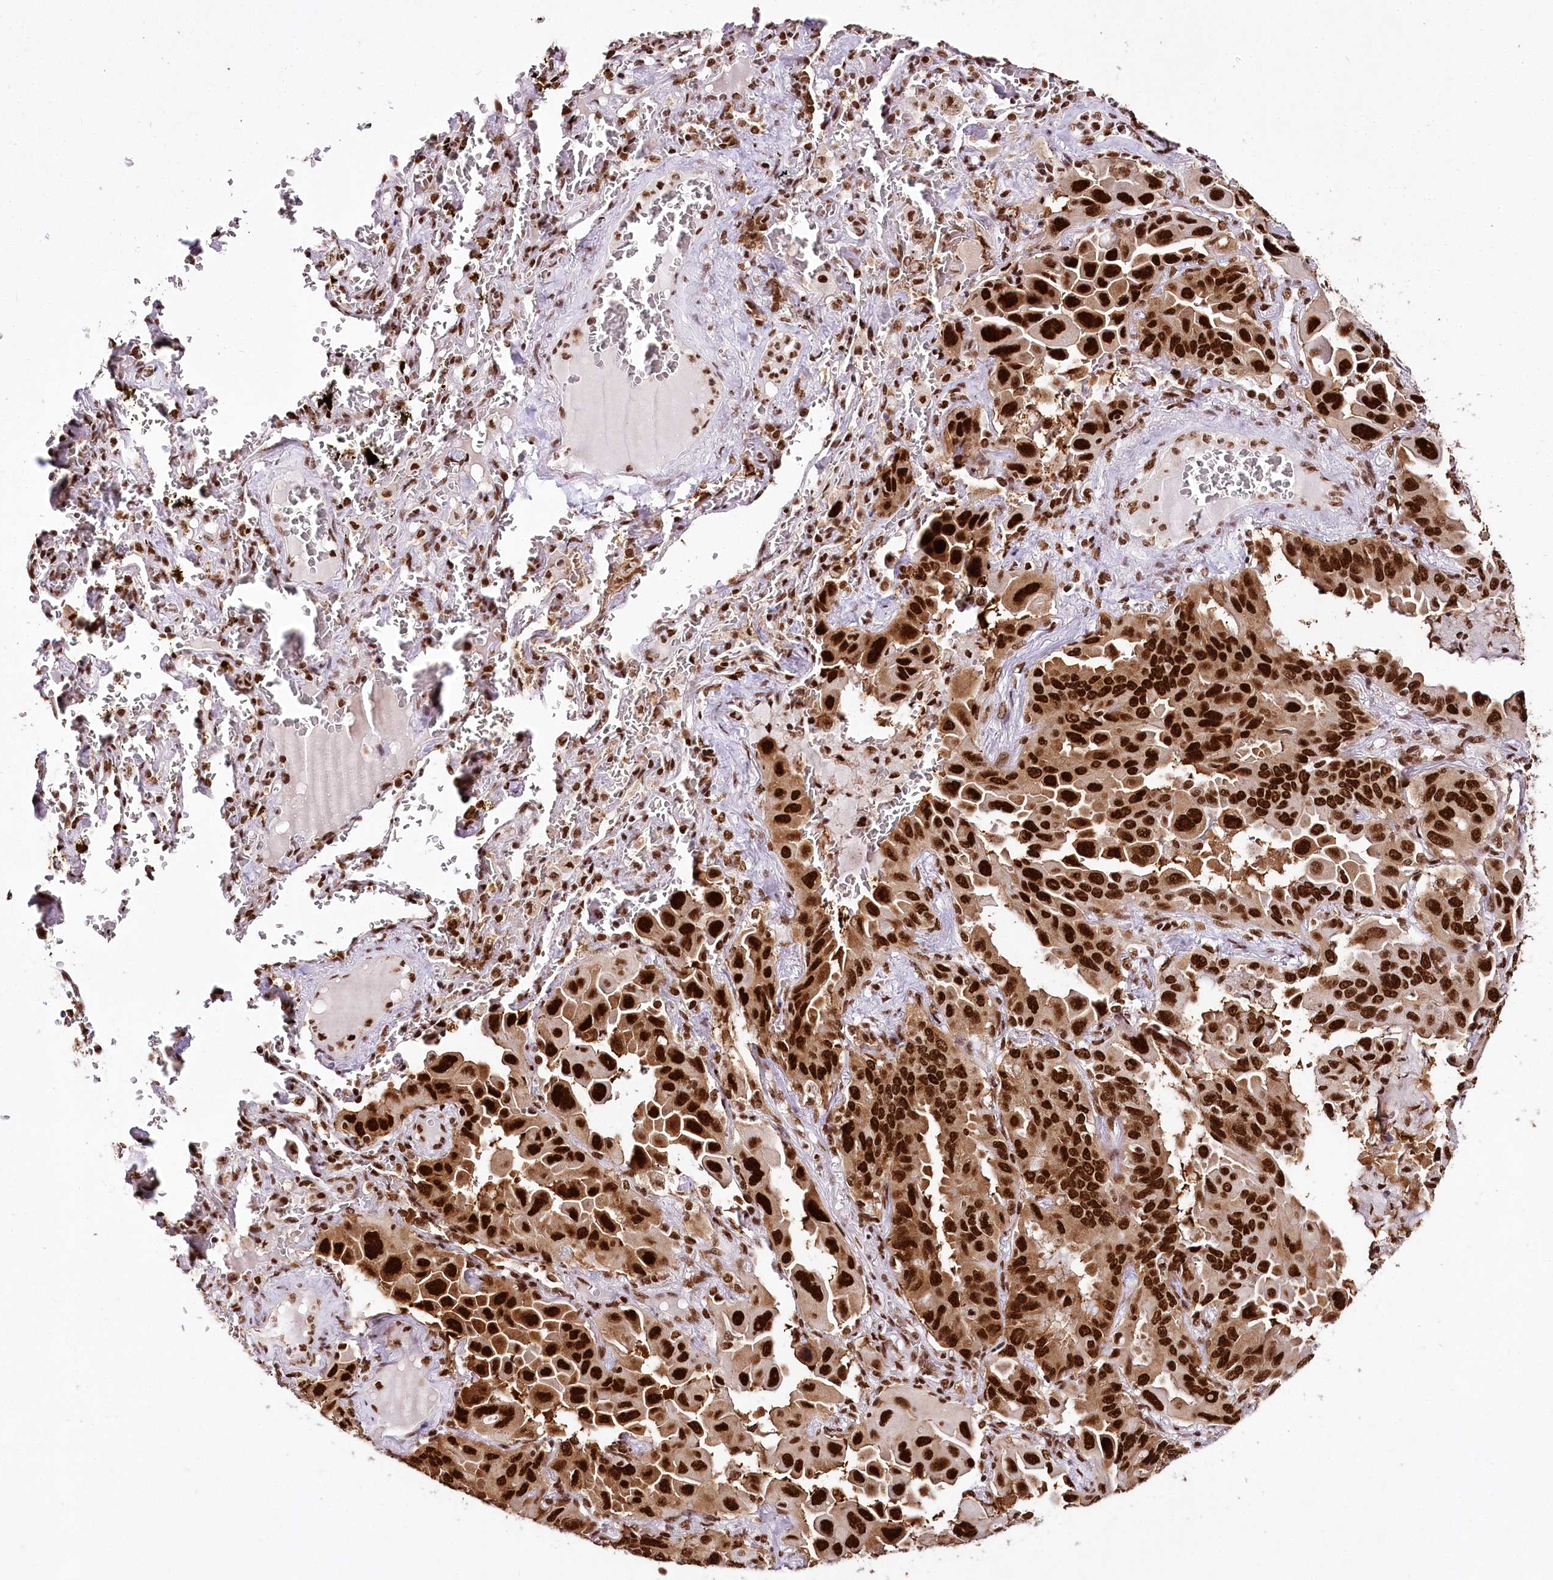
{"staining": {"intensity": "strong", "quantity": ">75%", "location": "cytoplasmic/membranous,nuclear"}, "tissue": "lung cancer", "cell_type": "Tumor cells", "image_type": "cancer", "snomed": [{"axis": "morphology", "description": "Adenocarcinoma, NOS"}, {"axis": "topography", "description": "Lung"}], "caption": "A photomicrograph of lung cancer (adenocarcinoma) stained for a protein displays strong cytoplasmic/membranous and nuclear brown staining in tumor cells.", "gene": "SMARCE1", "patient": {"sex": "male", "age": 64}}